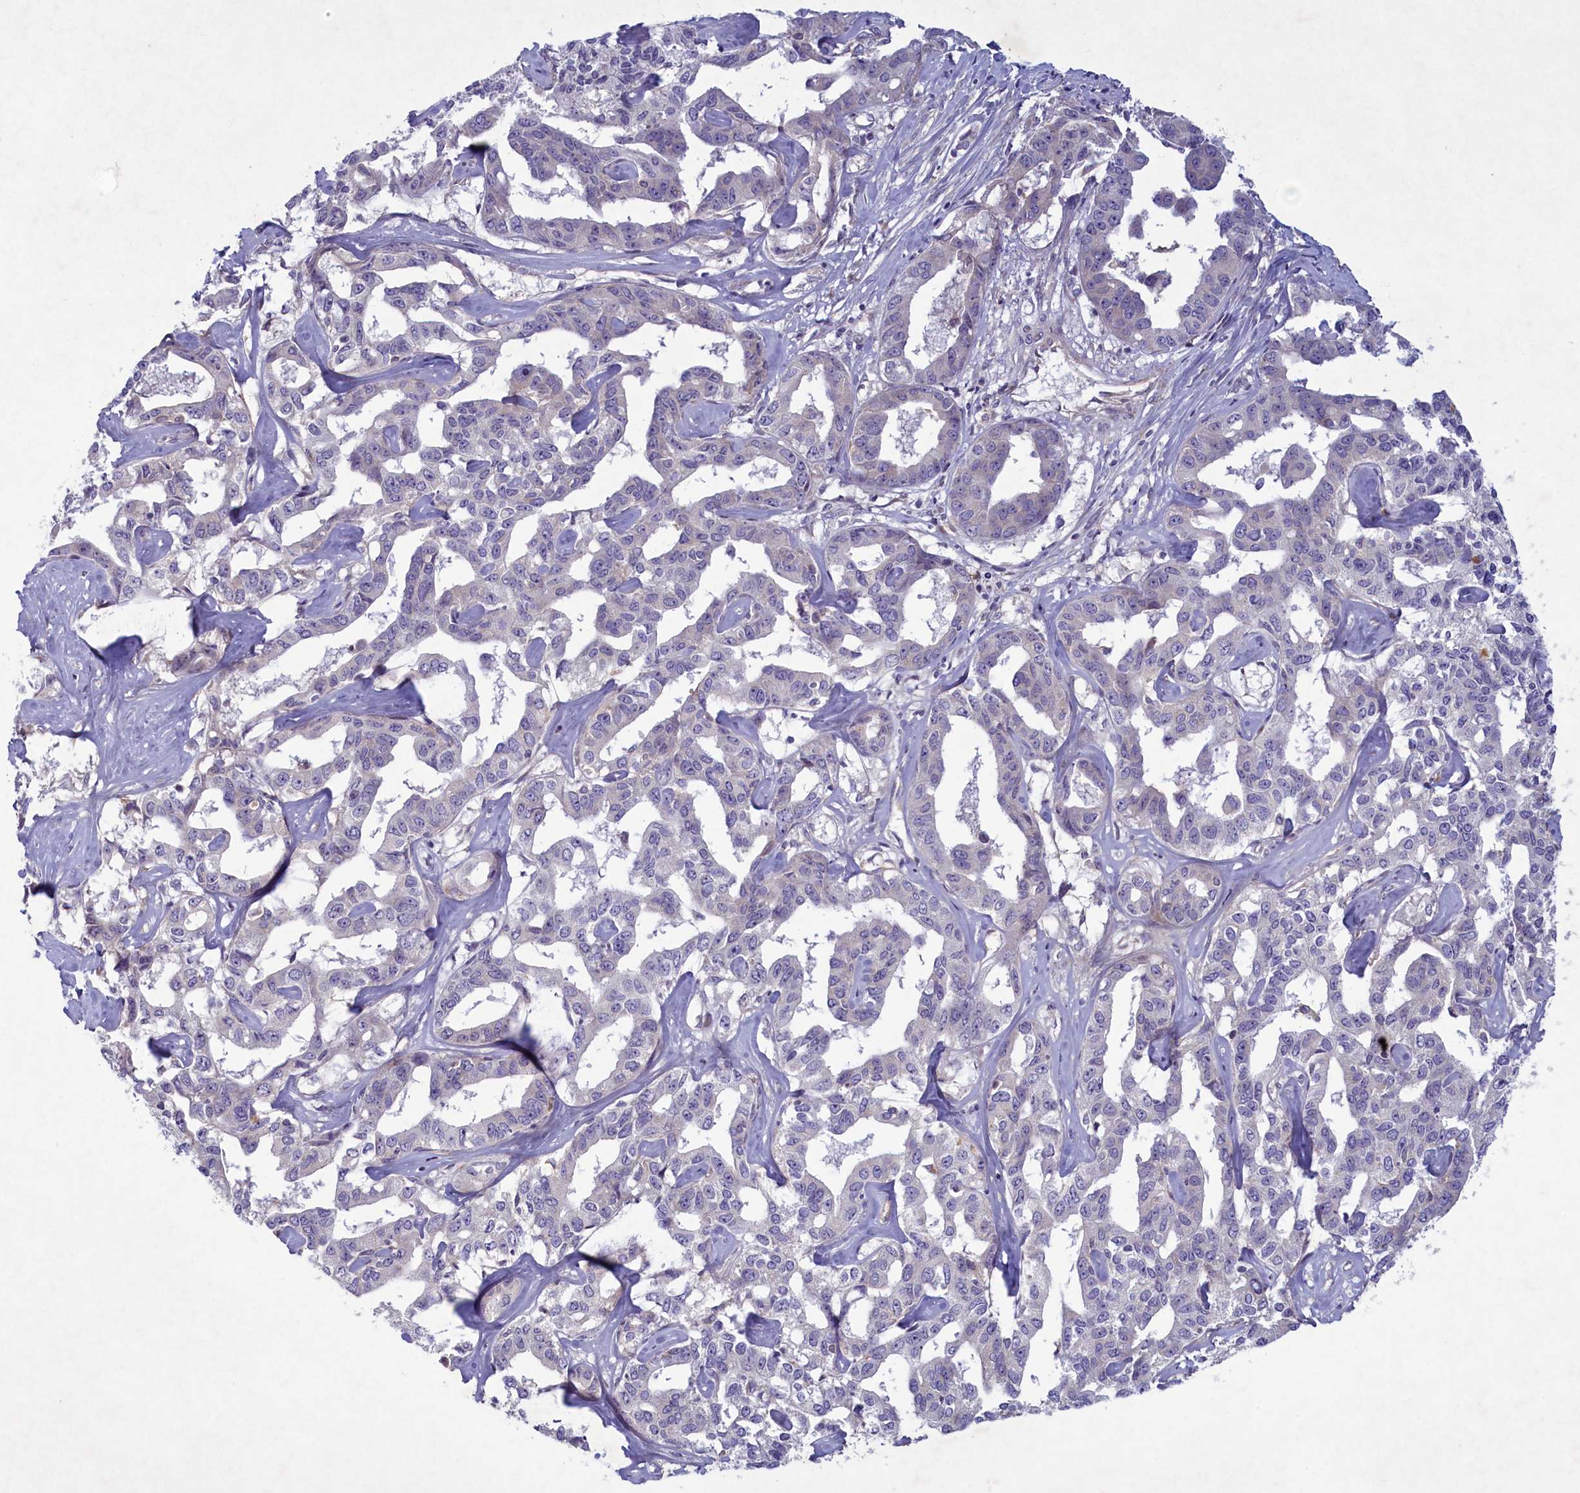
{"staining": {"intensity": "negative", "quantity": "none", "location": "none"}, "tissue": "liver cancer", "cell_type": "Tumor cells", "image_type": "cancer", "snomed": [{"axis": "morphology", "description": "Cholangiocarcinoma"}, {"axis": "topography", "description": "Liver"}], "caption": "IHC micrograph of cholangiocarcinoma (liver) stained for a protein (brown), which reveals no expression in tumor cells.", "gene": "PLEKHG6", "patient": {"sex": "male", "age": 59}}